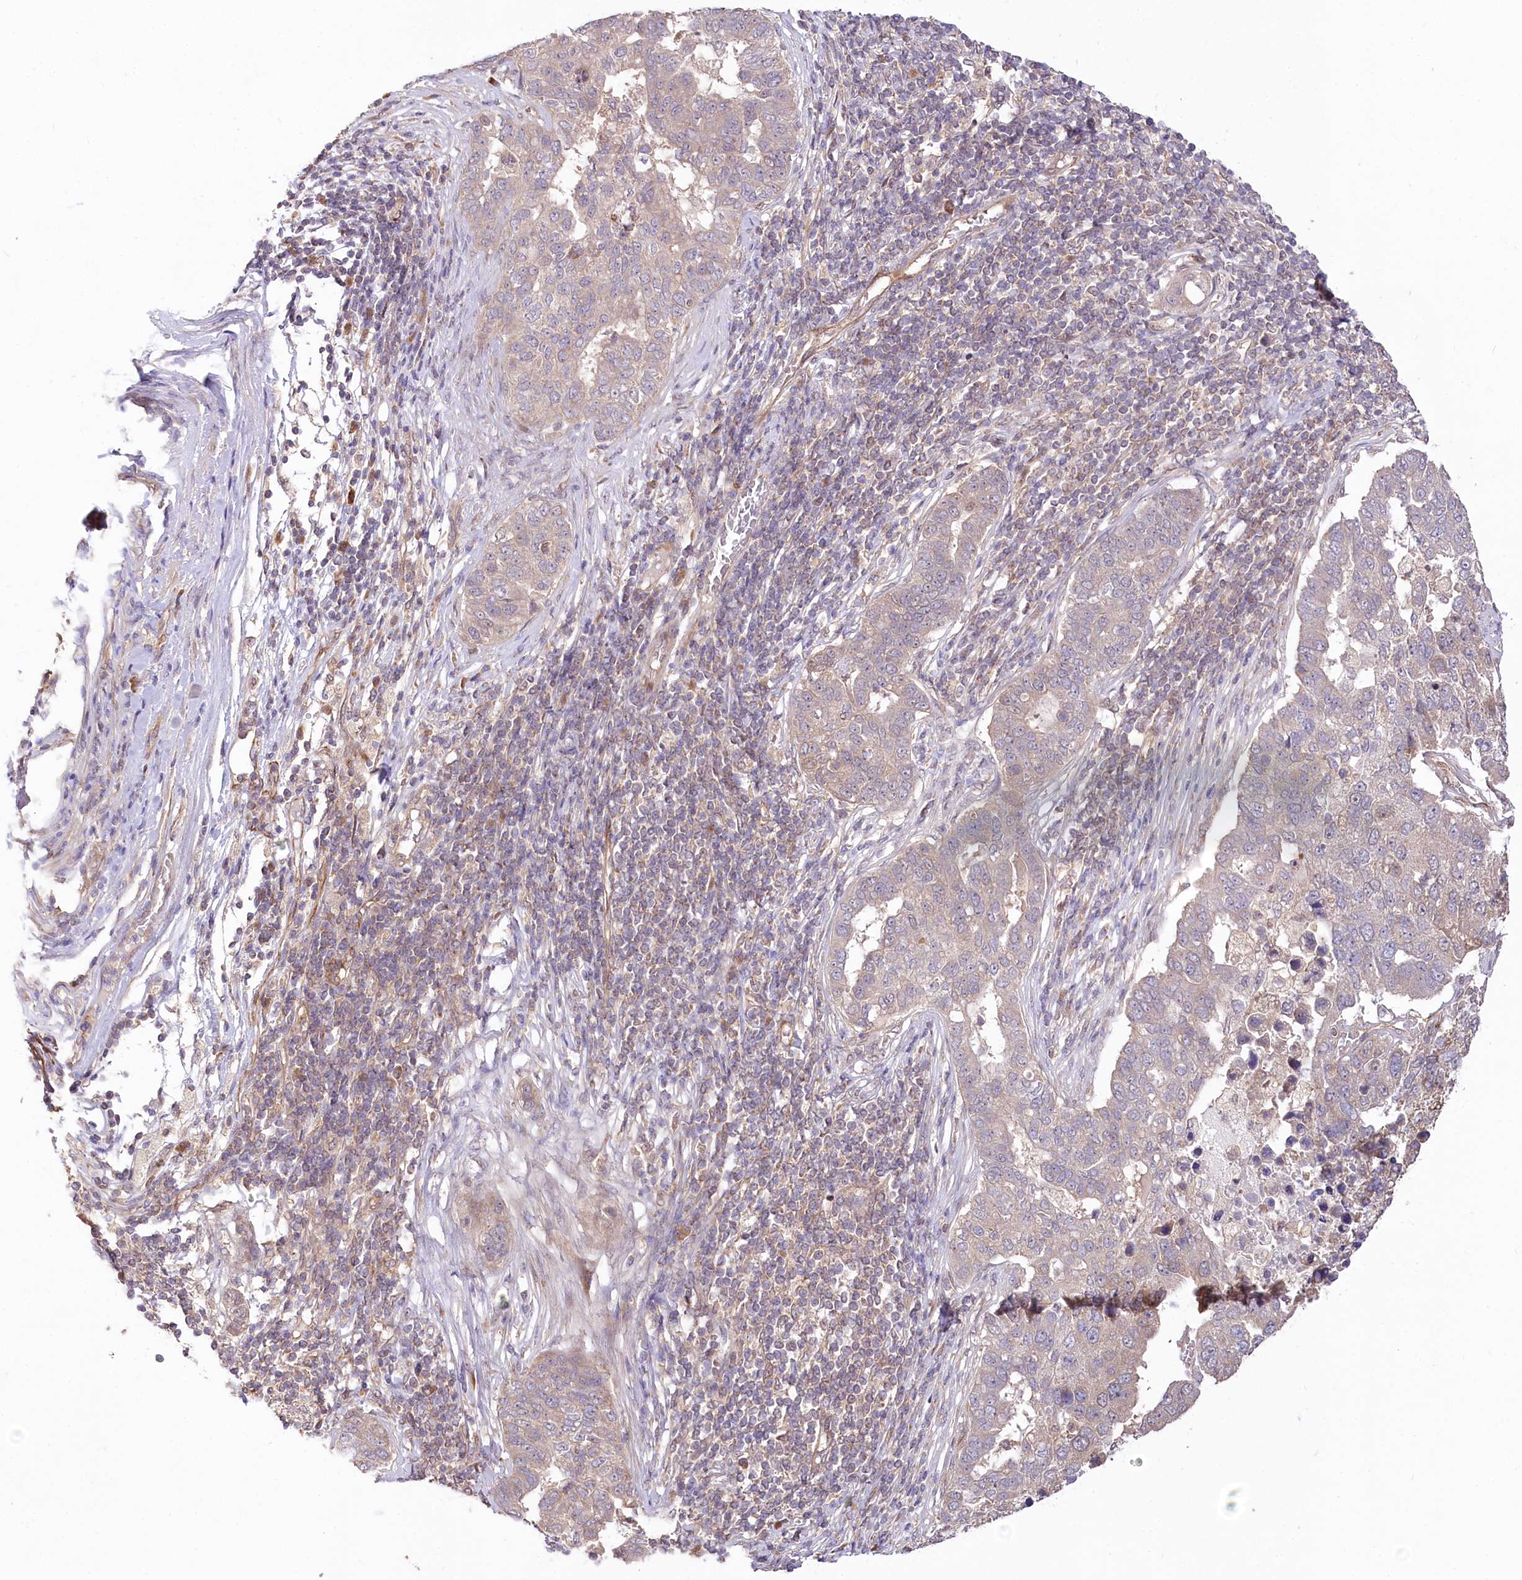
{"staining": {"intensity": "weak", "quantity": "25%-75%", "location": "cytoplasmic/membranous"}, "tissue": "pancreatic cancer", "cell_type": "Tumor cells", "image_type": "cancer", "snomed": [{"axis": "morphology", "description": "Adenocarcinoma, NOS"}, {"axis": "topography", "description": "Pancreas"}], "caption": "A histopathology image of pancreatic cancer (adenocarcinoma) stained for a protein reveals weak cytoplasmic/membranous brown staining in tumor cells.", "gene": "CEP70", "patient": {"sex": "female", "age": 61}}